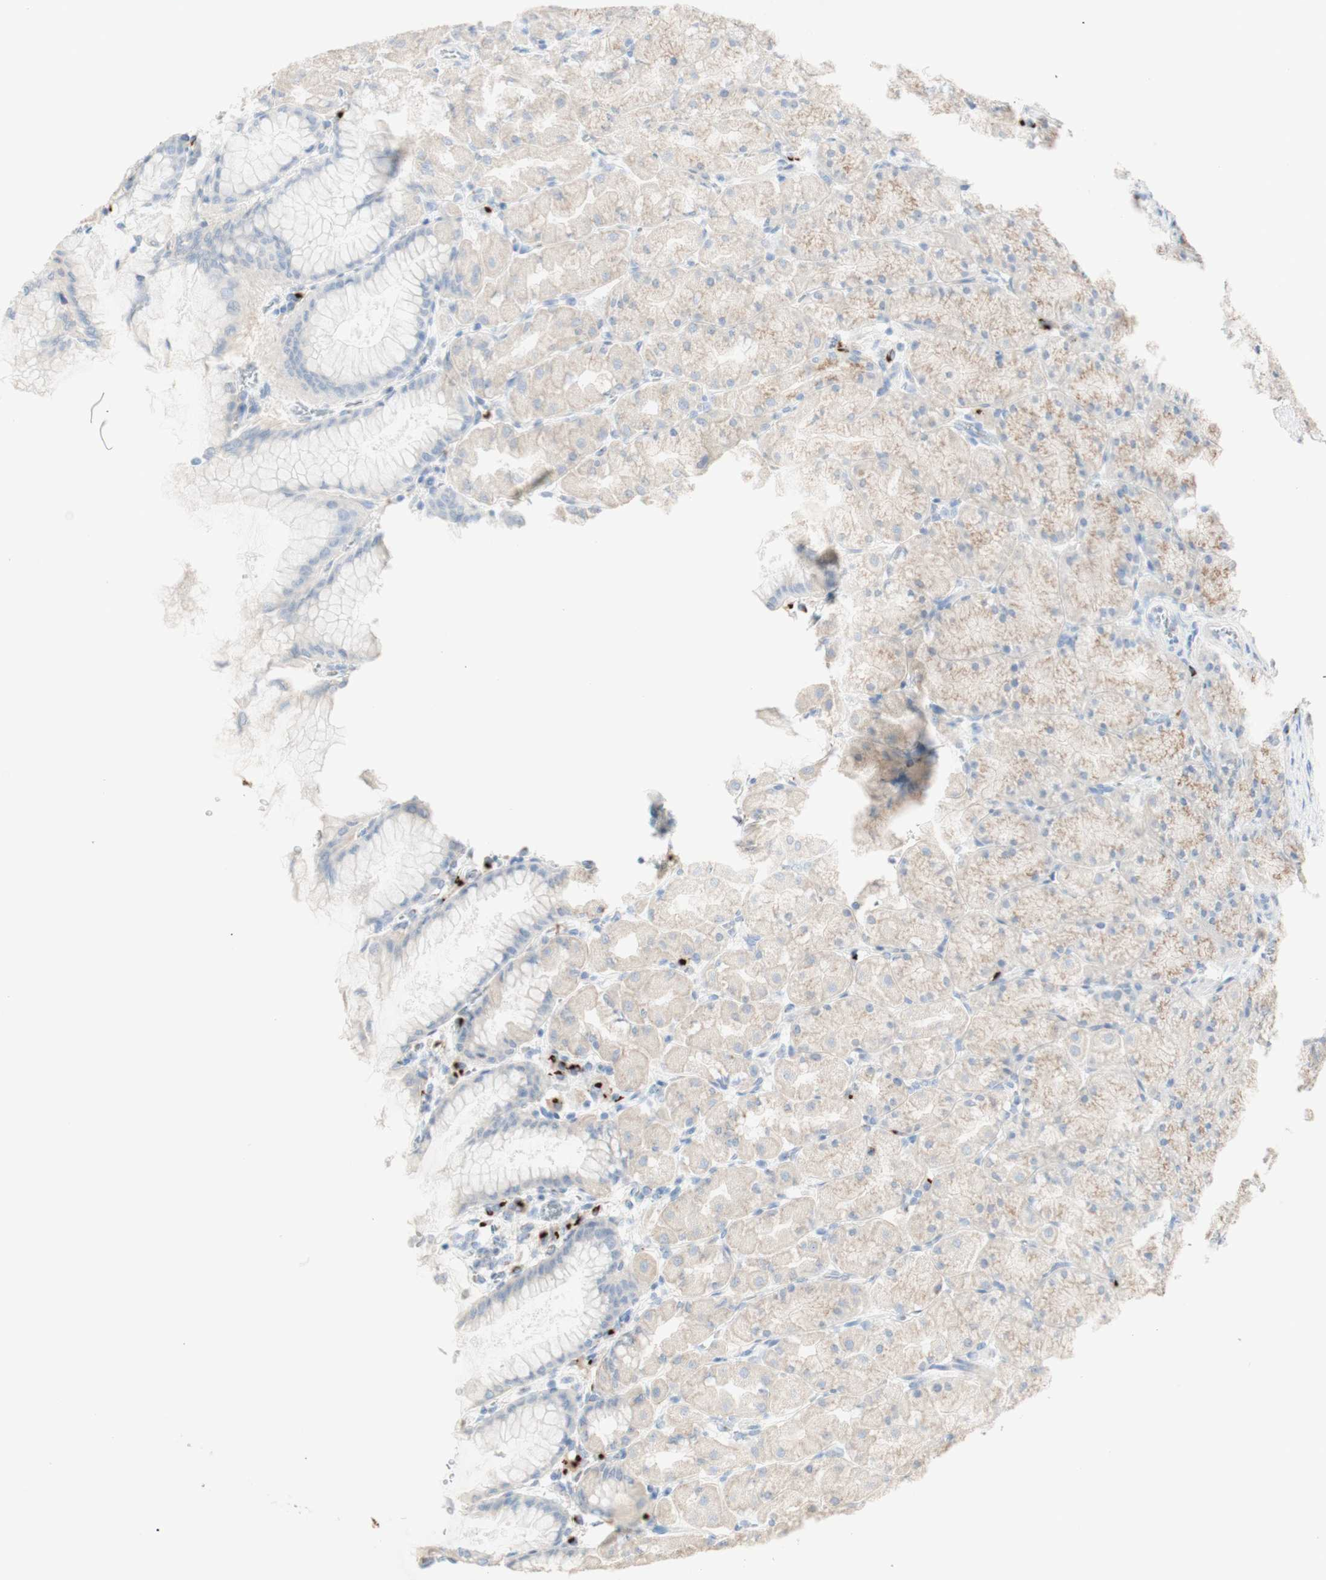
{"staining": {"intensity": "weak", "quantity": ">75%", "location": "cytoplasmic/membranous"}, "tissue": "stomach", "cell_type": "Glandular cells", "image_type": "normal", "snomed": [{"axis": "morphology", "description": "Normal tissue, NOS"}, {"axis": "topography", "description": "Stomach, upper"}], "caption": "A photomicrograph showing weak cytoplasmic/membranous positivity in about >75% of glandular cells in normal stomach, as visualized by brown immunohistochemical staining.", "gene": "MANEA", "patient": {"sex": "female", "age": 56}}